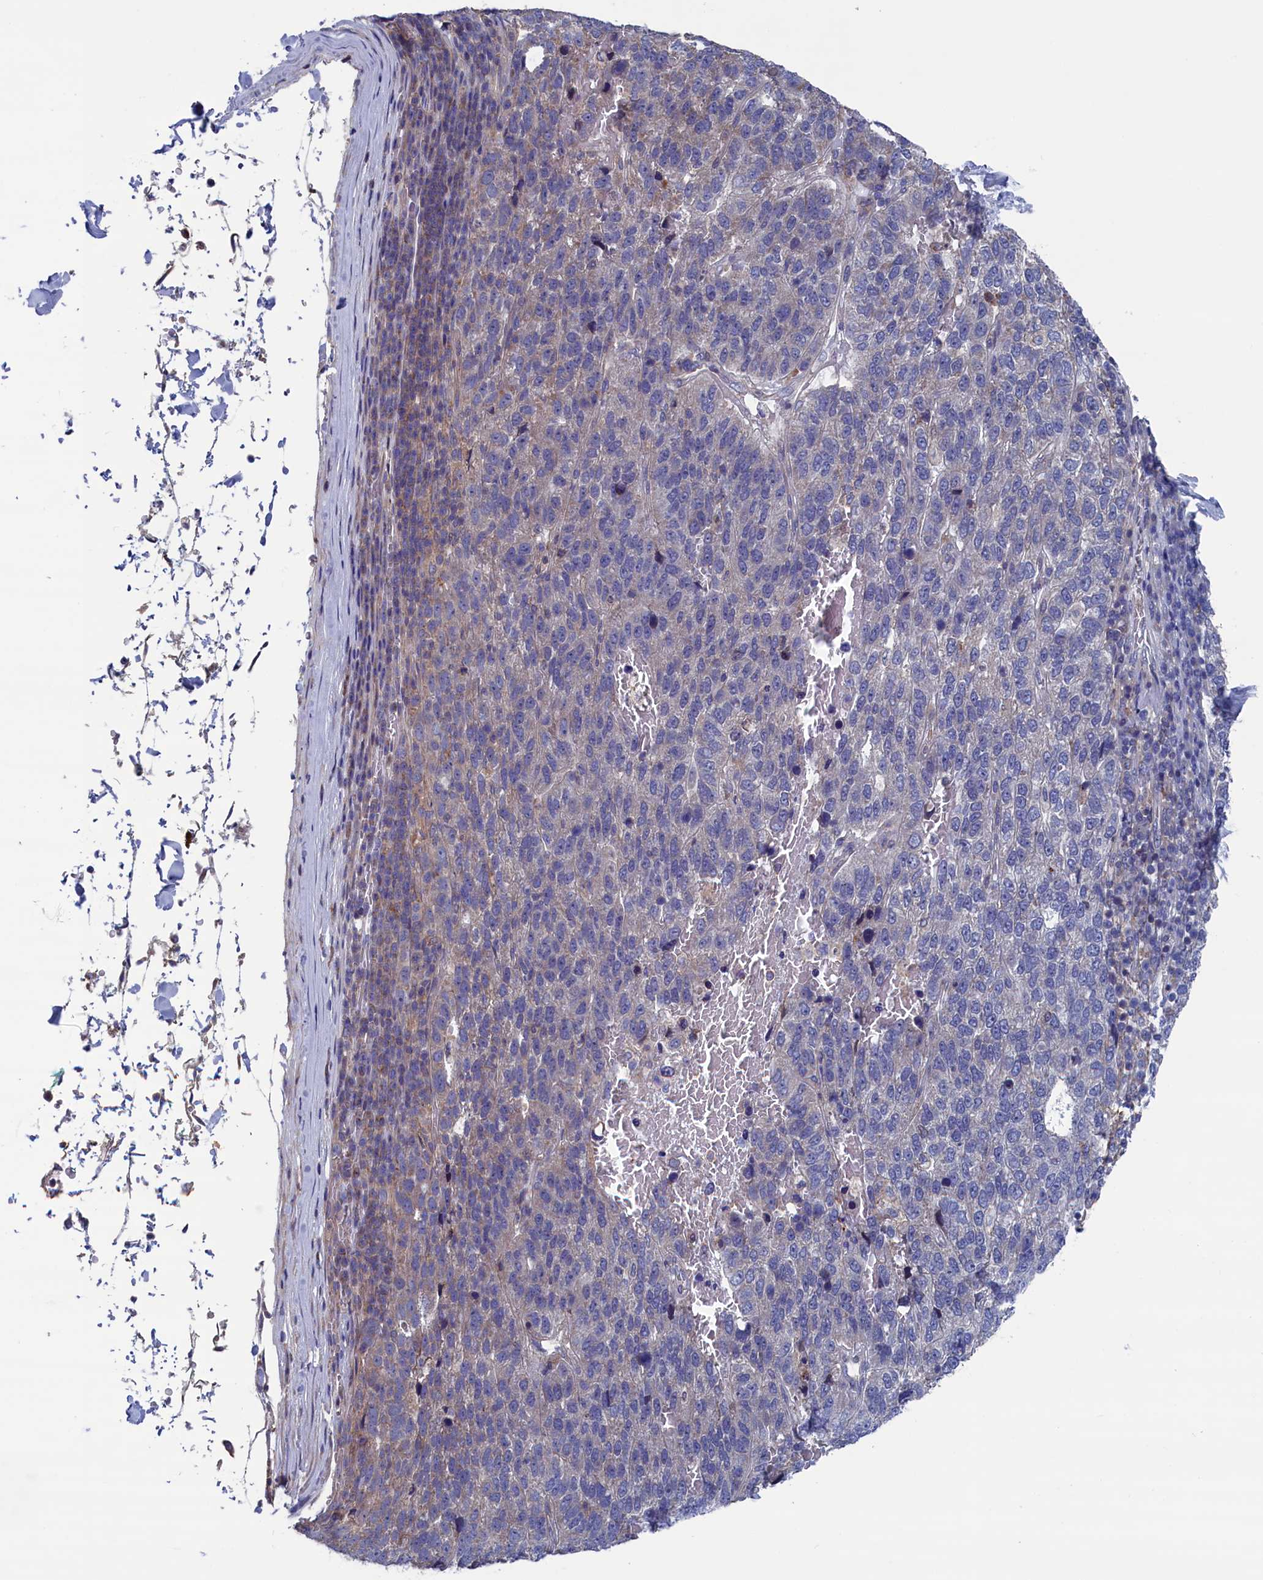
{"staining": {"intensity": "weak", "quantity": "<25%", "location": "cytoplasmic/membranous"}, "tissue": "pancreatic cancer", "cell_type": "Tumor cells", "image_type": "cancer", "snomed": [{"axis": "morphology", "description": "Adenocarcinoma, NOS"}, {"axis": "topography", "description": "Pancreas"}], "caption": "This is an IHC histopathology image of pancreatic adenocarcinoma. There is no positivity in tumor cells.", "gene": "SPATA13", "patient": {"sex": "female", "age": 61}}